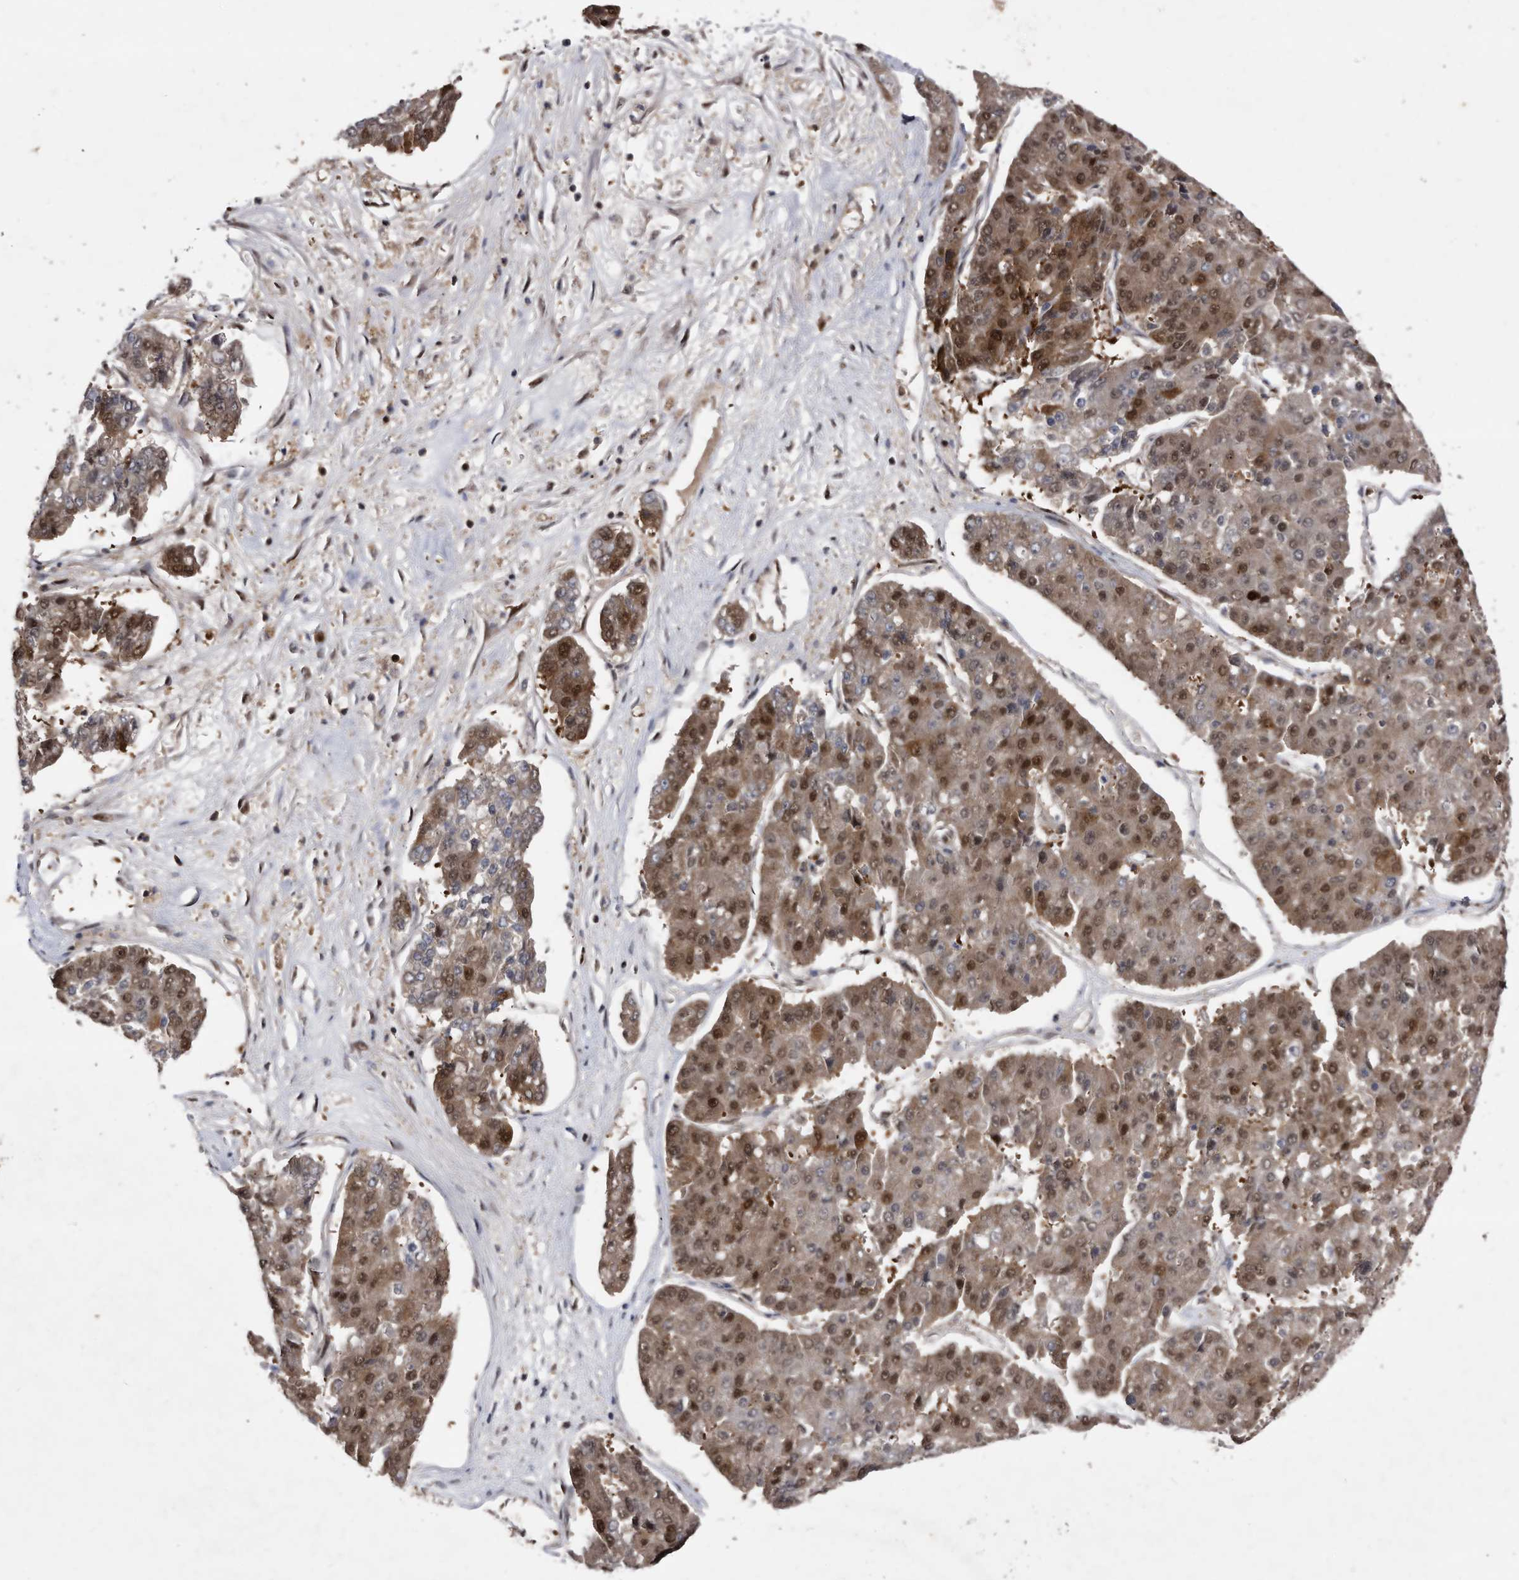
{"staining": {"intensity": "moderate", "quantity": ">75%", "location": "nuclear"}, "tissue": "pancreatic cancer", "cell_type": "Tumor cells", "image_type": "cancer", "snomed": [{"axis": "morphology", "description": "Adenocarcinoma, NOS"}, {"axis": "topography", "description": "Pancreas"}], "caption": "Brown immunohistochemical staining in human pancreatic adenocarcinoma displays moderate nuclear expression in about >75% of tumor cells. The protein is shown in brown color, while the nuclei are stained blue.", "gene": "RAD23B", "patient": {"sex": "male", "age": 50}}